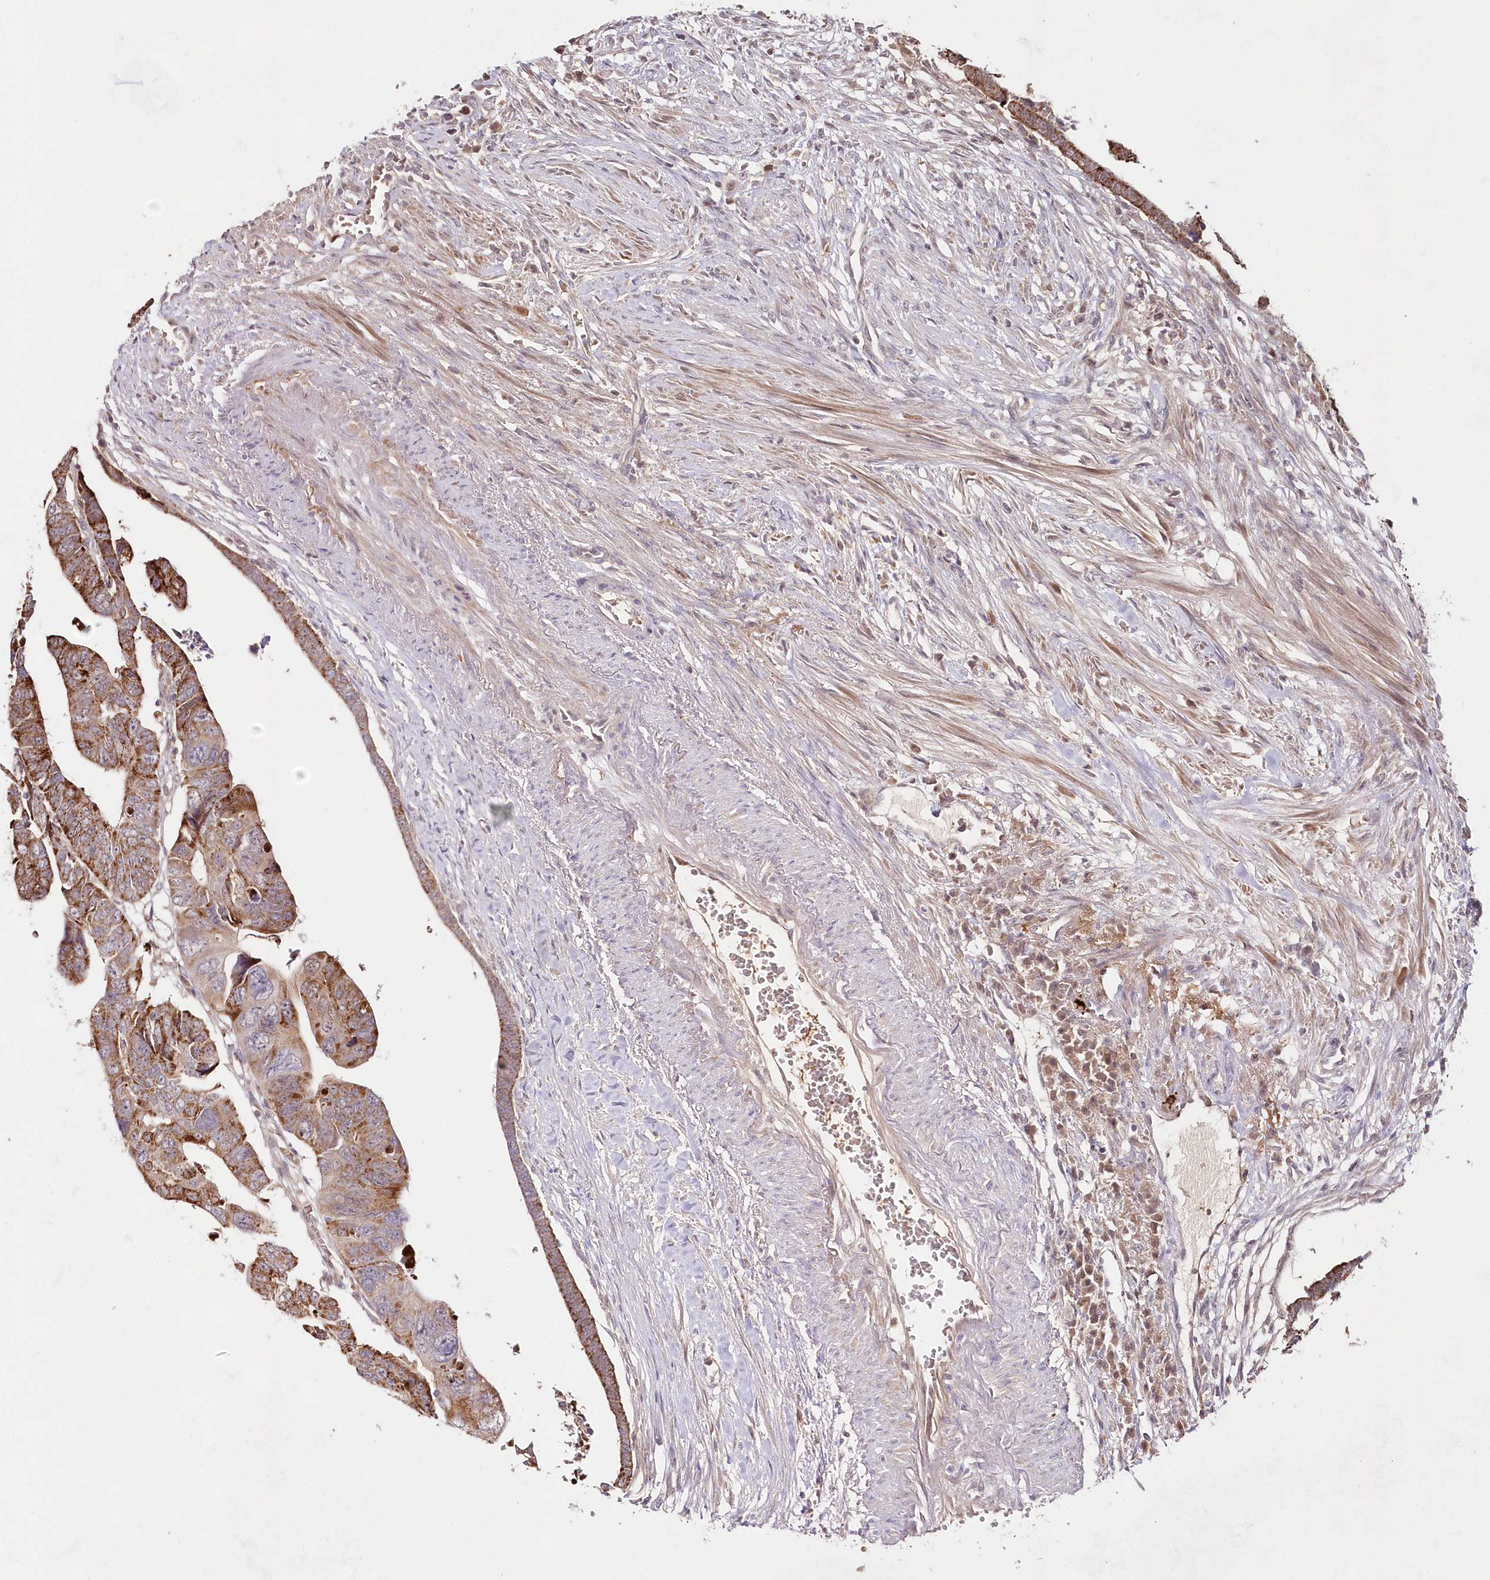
{"staining": {"intensity": "strong", "quantity": ">75%", "location": "cytoplasmic/membranous"}, "tissue": "colorectal cancer", "cell_type": "Tumor cells", "image_type": "cancer", "snomed": [{"axis": "morphology", "description": "Adenocarcinoma, NOS"}, {"axis": "topography", "description": "Rectum"}], "caption": "Adenocarcinoma (colorectal) was stained to show a protein in brown. There is high levels of strong cytoplasmic/membranous positivity in about >75% of tumor cells. The protein of interest is stained brown, and the nuclei are stained in blue (DAB (3,3'-diaminobenzidine) IHC with brightfield microscopy, high magnification).", "gene": "IMPA1", "patient": {"sex": "female", "age": 65}}